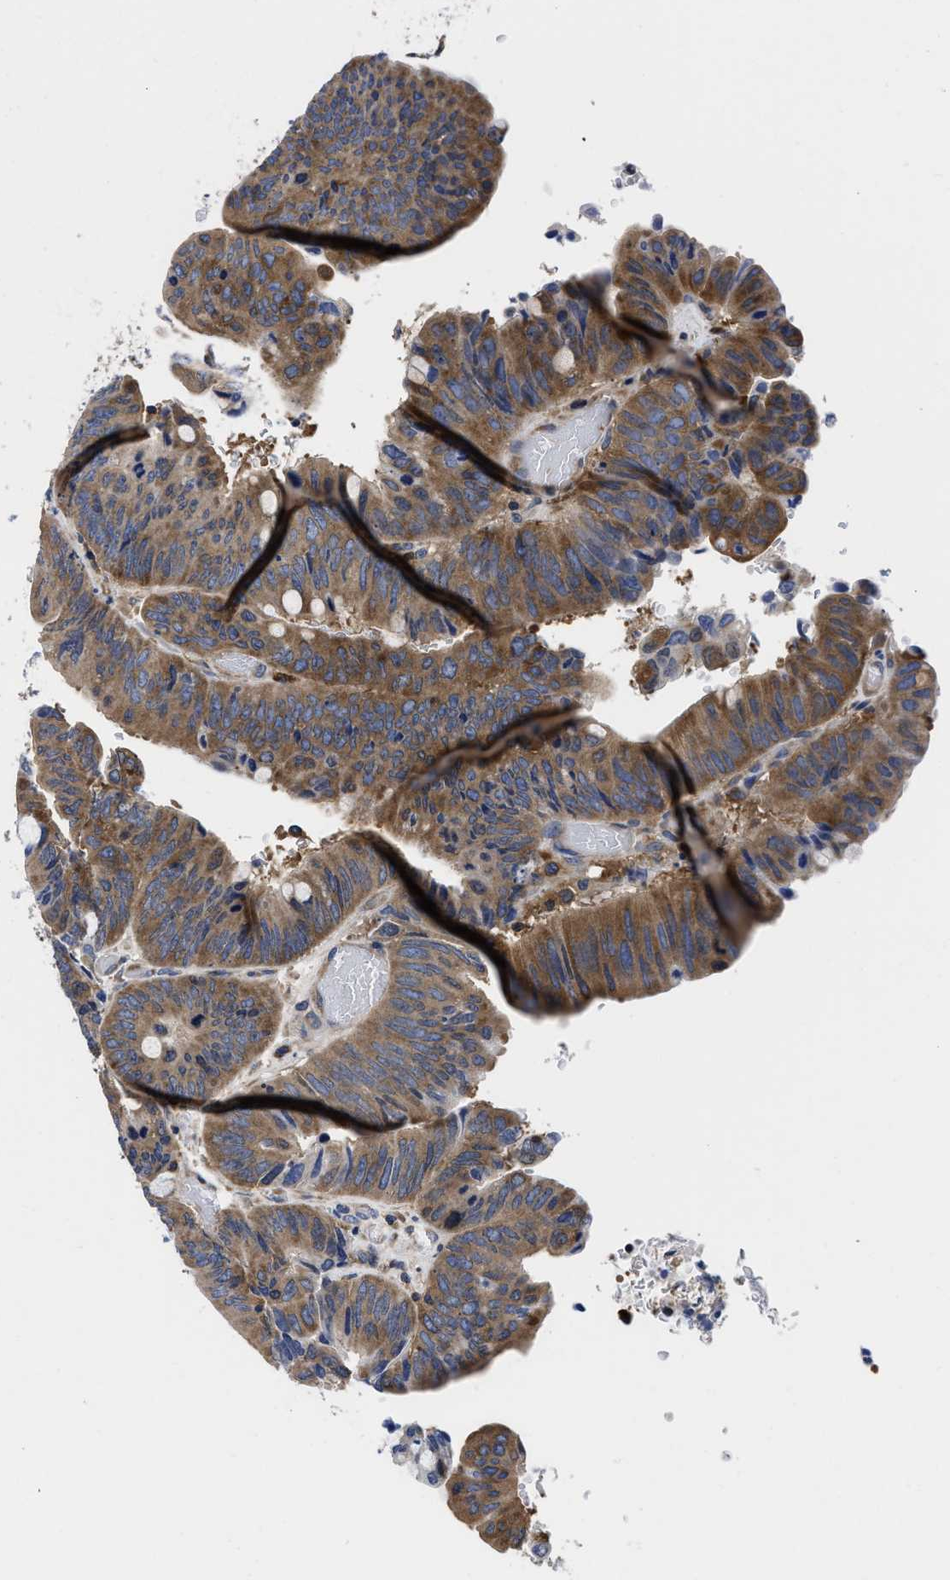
{"staining": {"intensity": "moderate", "quantity": ">75%", "location": "cytoplasmic/membranous"}, "tissue": "colorectal cancer", "cell_type": "Tumor cells", "image_type": "cancer", "snomed": [{"axis": "morphology", "description": "Normal tissue, NOS"}, {"axis": "morphology", "description": "Adenocarcinoma, NOS"}, {"axis": "topography", "description": "Rectum"}, {"axis": "topography", "description": "Peripheral nerve tissue"}], "caption": "Colorectal cancer tissue exhibits moderate cytoplasmic/membranous staining in approximately >75% of tumor cells", "gene": "YARS1", "patient": {"sex": "male", "age": 92}}